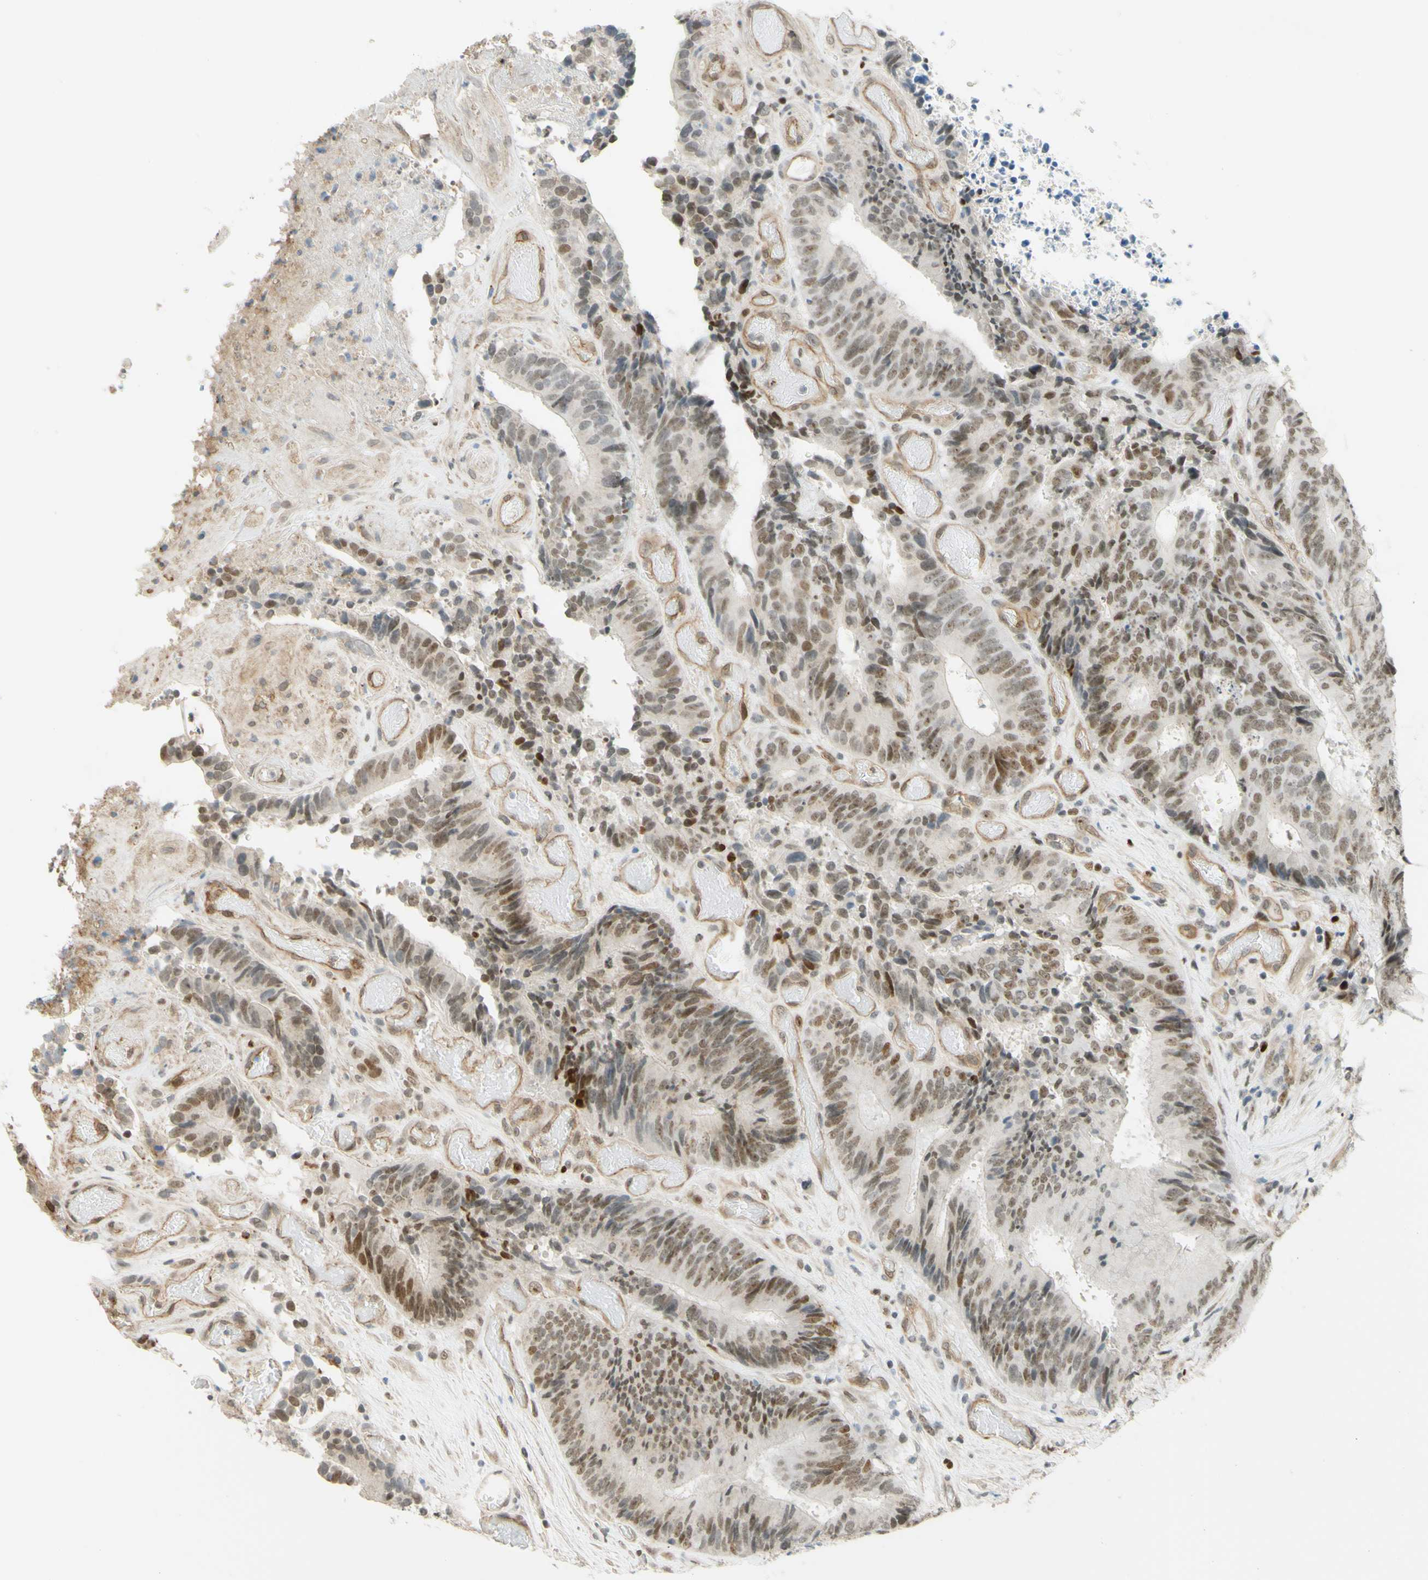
{"staining": {"intensity": "moderate", "quantity": ">75%", "location": "nuclear"}, "tissue": "colorectal cancer", "cell_type": "Tumor cells", "image_type": "cancer", "snomed": [{"axis": "morphology", "description": "Adenocarcinoma, NOS"}, {"axis": "topography", "description": "Rectum"}], "caption": "IHC of human colorectal cancer (adenocarcinoma) reveals medium levels of moderate nuclear expression in approximately >75% of tumor cells.", "gene": "POLB", "patient": {"sex": "male", "age": 72}}